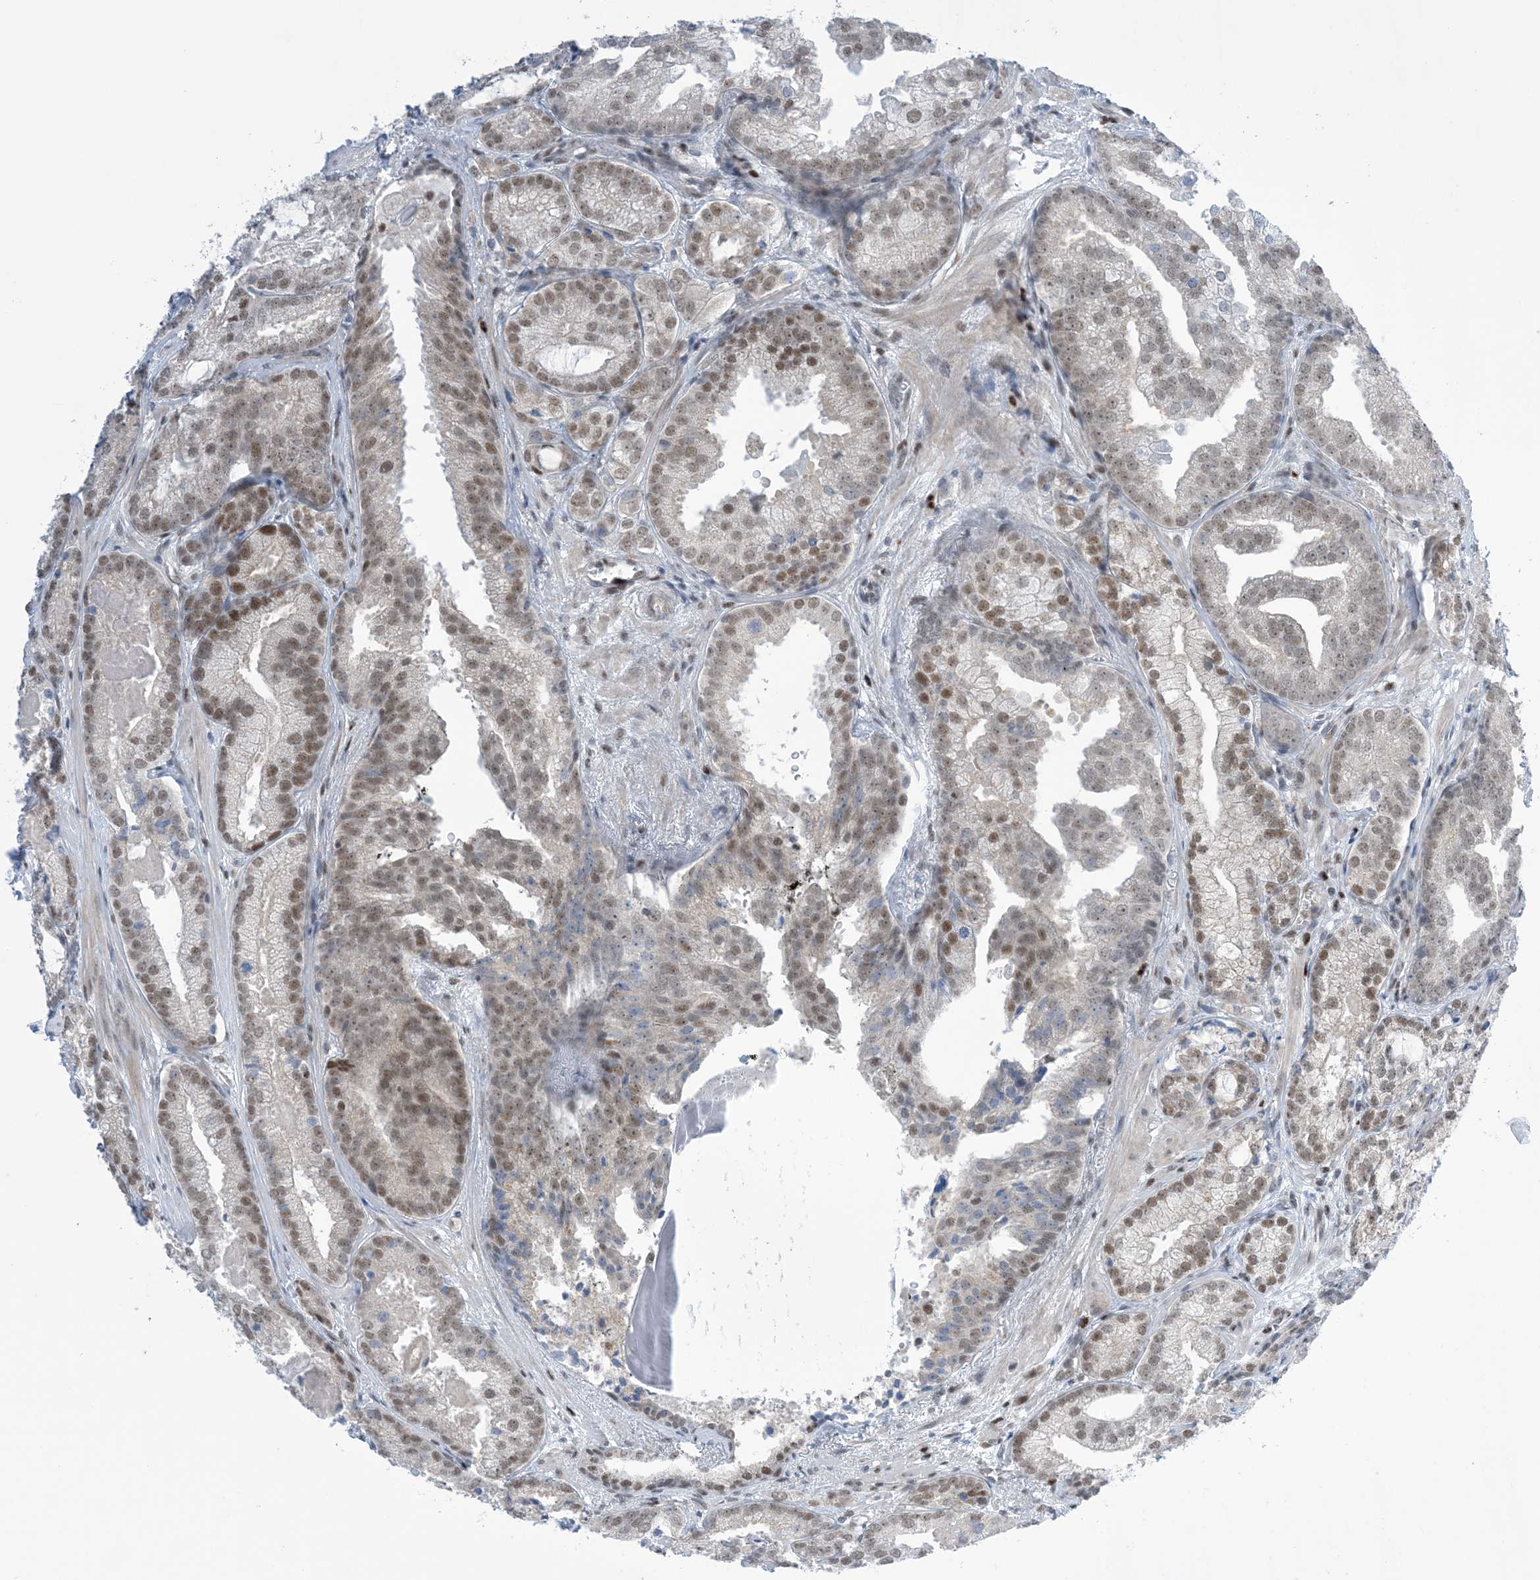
{"staining": {"intensity": "moderate", "quantity": "25%-75%", "location": "nuclear"}, "tissue": "prostate cancer", "cell_type": "Tumor cells", "image_type": "cancer", "snomed": [{"axis": "morphology", "description": "Normal morphology"}, {"axis": "morphology", "description": "Adenocarcinoma, Low grade"}, {"axis": "topography", "description": "Prostate"}], "caption": "Protein expression analysis of human prostate cancer (low-grade adenocarcinoma) reveals moderate nuclear positivity in approximately 25%-75% of tumor cells.", "gene": "TFPT", "patient": {"sex": "male", "age": 72}}